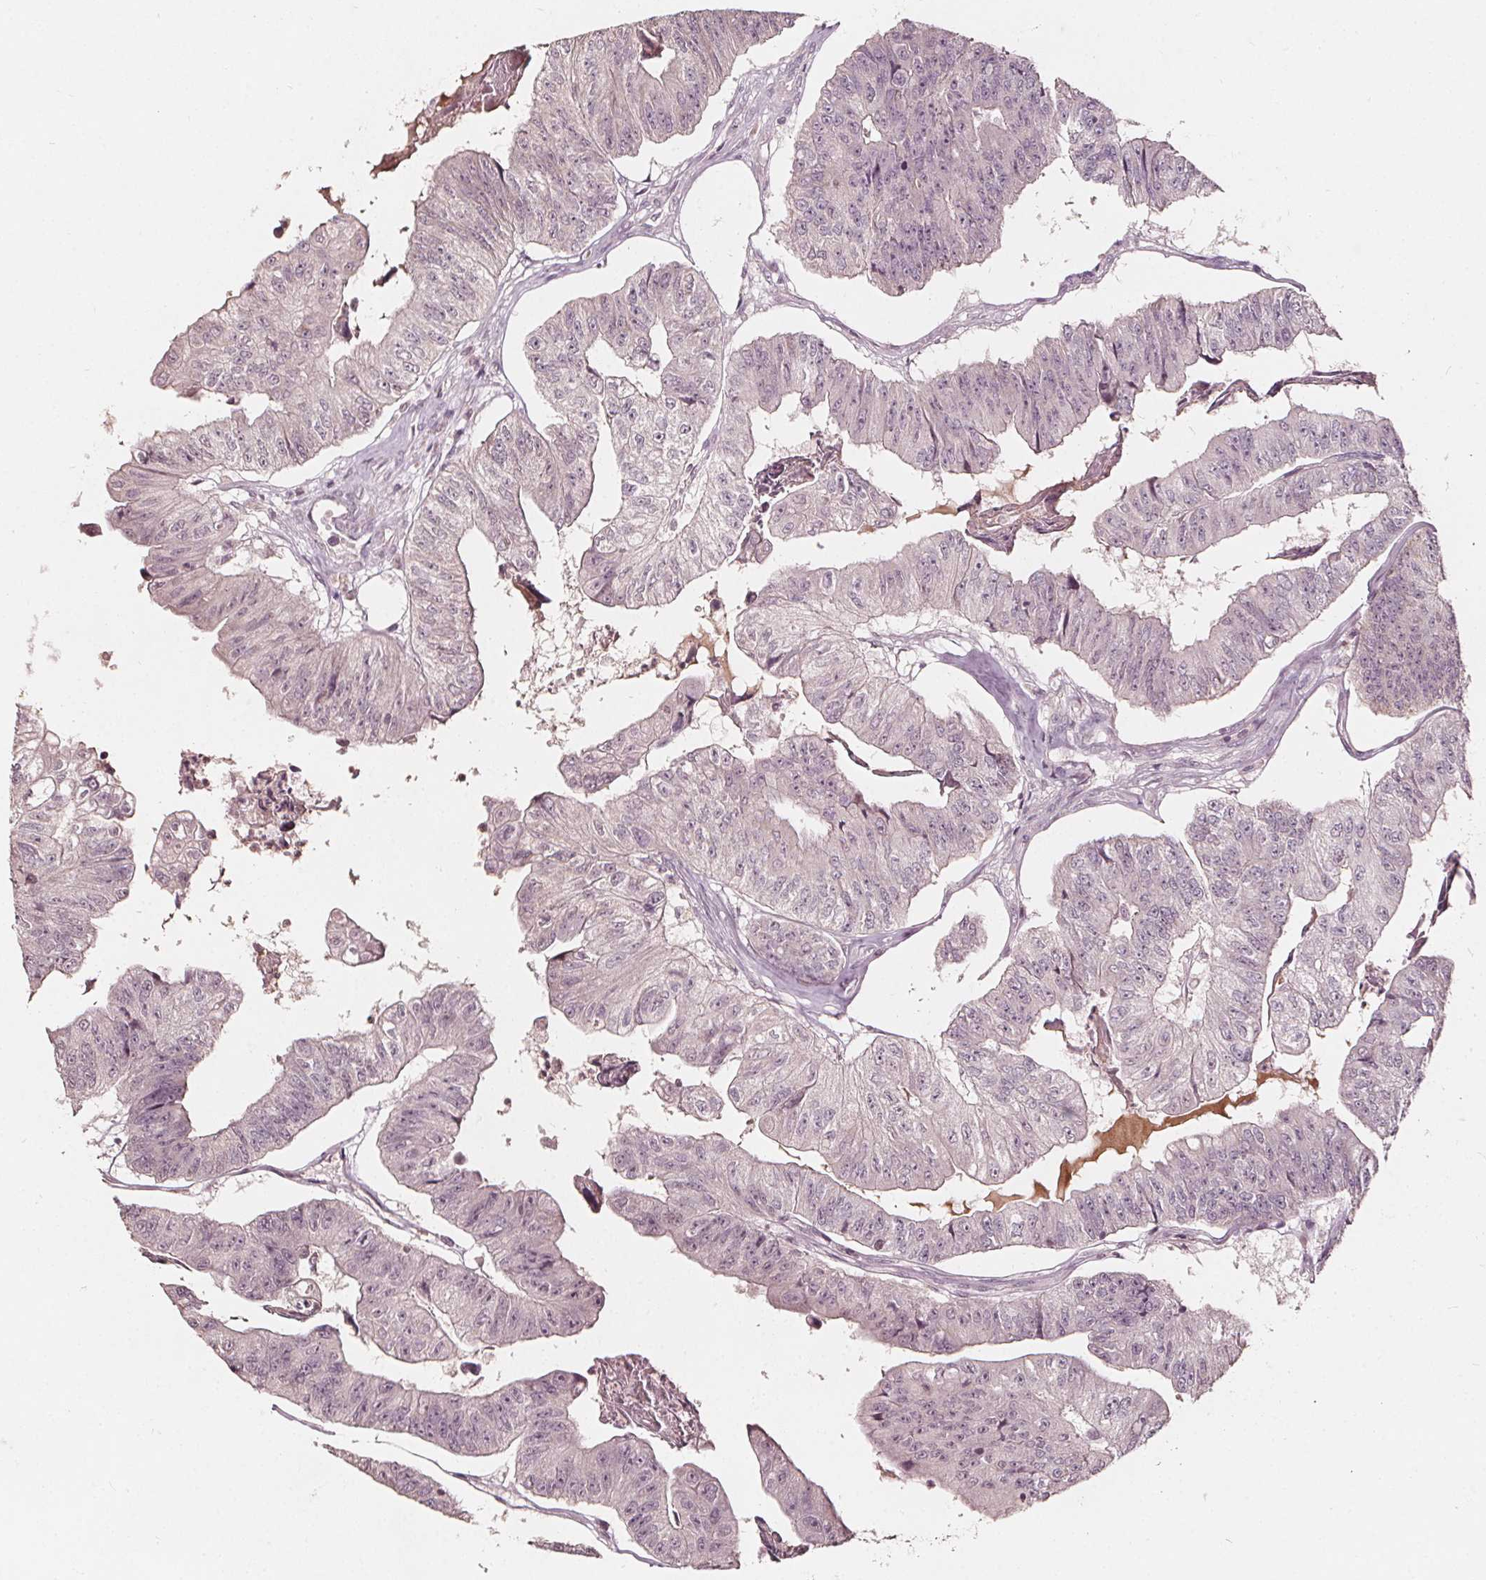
{"staining": {"intensity": "negative", "quantity": "none", "location": "none"}, "tissue": "colorectal cancer", "cell_type": "Tumor cells", "image_type": "cancer", "snomed": [{"axis": "morphology", "description": "Adenocarcinoma, NOS"}, {"axis": "topography", "description": "Colon"}], "caption": "Immunohistochemistry (IHC) image of adenocarcinoma (colorectal) stained for a protein (brown), which shows no staining in tumor cells.", "gene": "NPC1L1", "patient": {"sex": "female", "age": 67}}